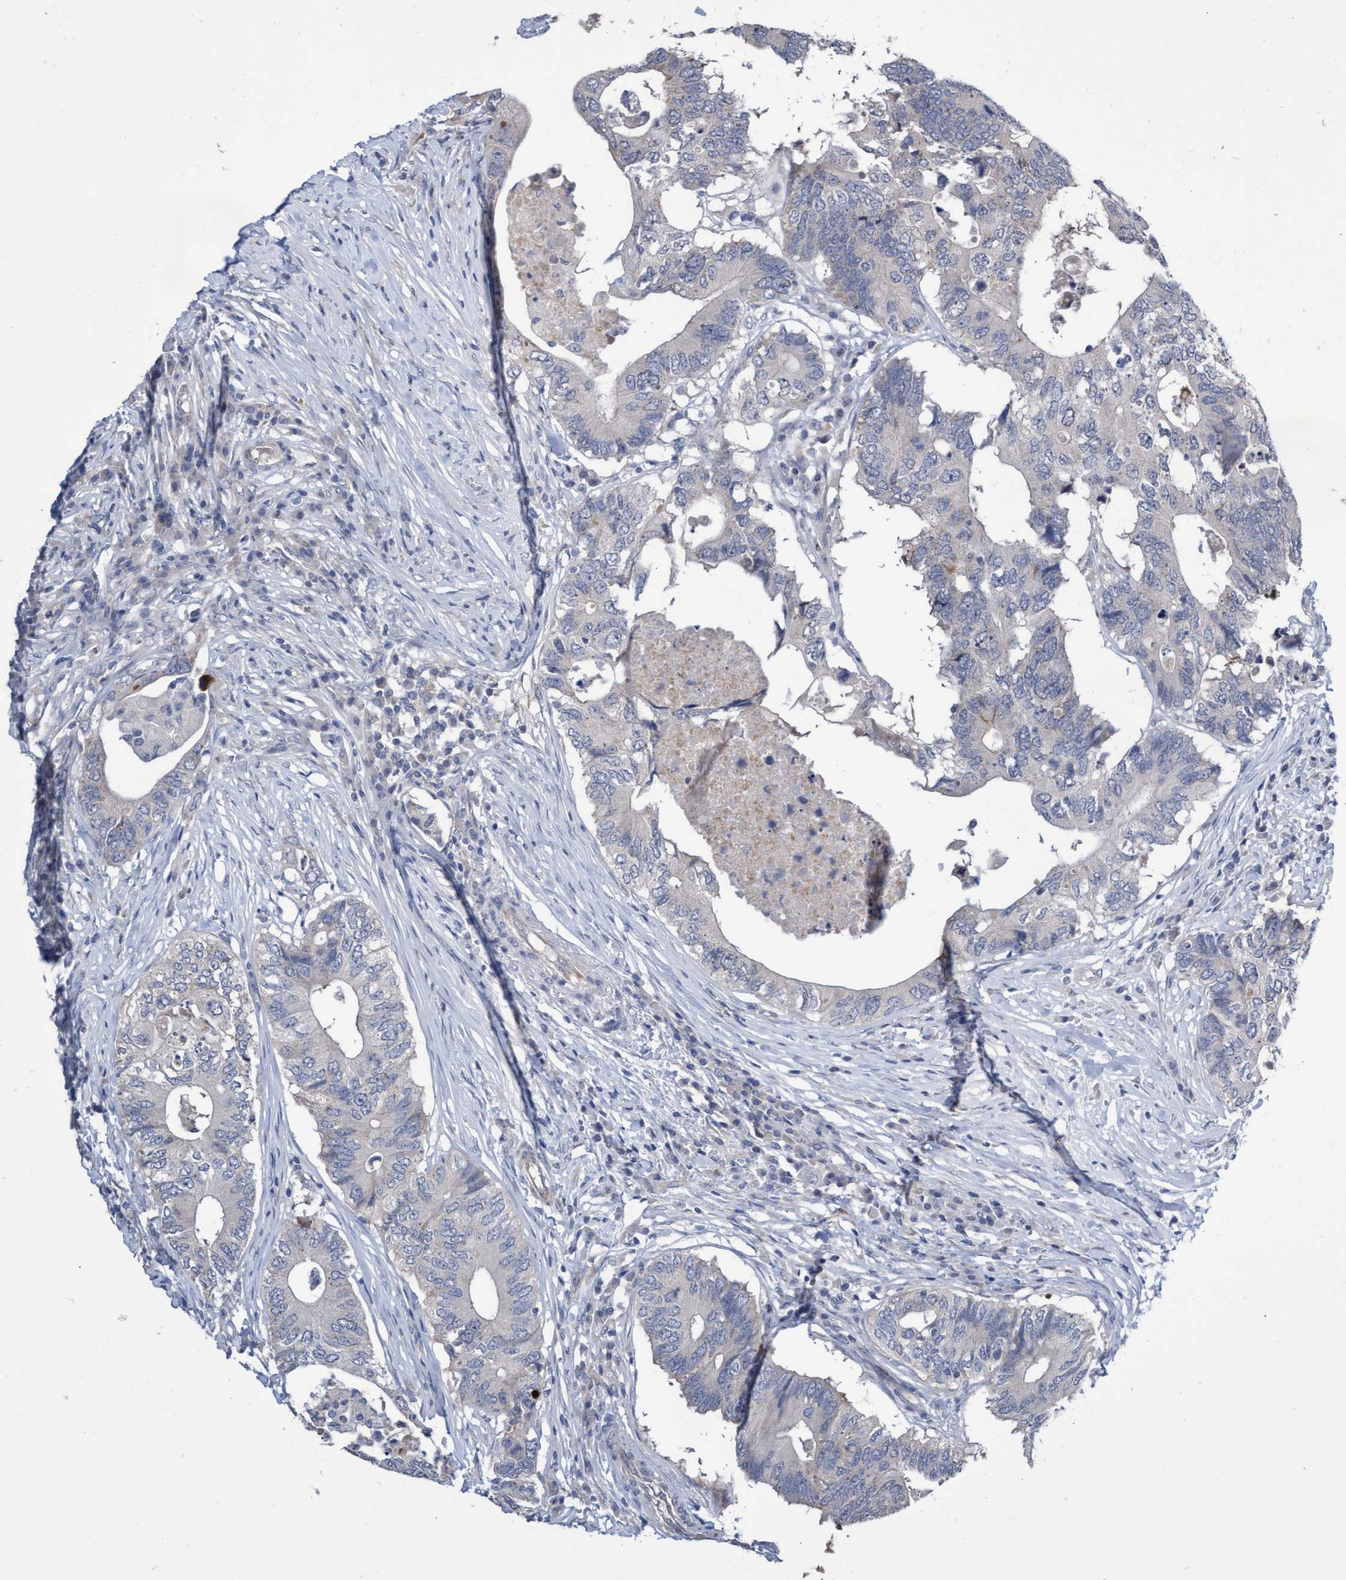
{"staining": {"intensity": "negative", "quantity": "none", "location": "none"}, "tissue": "colorectal cancer", "cell_type": "Tumor cells", "image_type": "cancer", "snomed": [{"axis": "morphology", "description": "Adenocarcinoma, NOS"}, {"axis": "topography", "description": "Colon"}], "caption": "This is an immunohistochemistry histopathology image of adenocarcinoma (colorectal). There is no expression in tumor cells.", "gene": "ABCF2", "patient": {"sex": "male", "age": 71}}